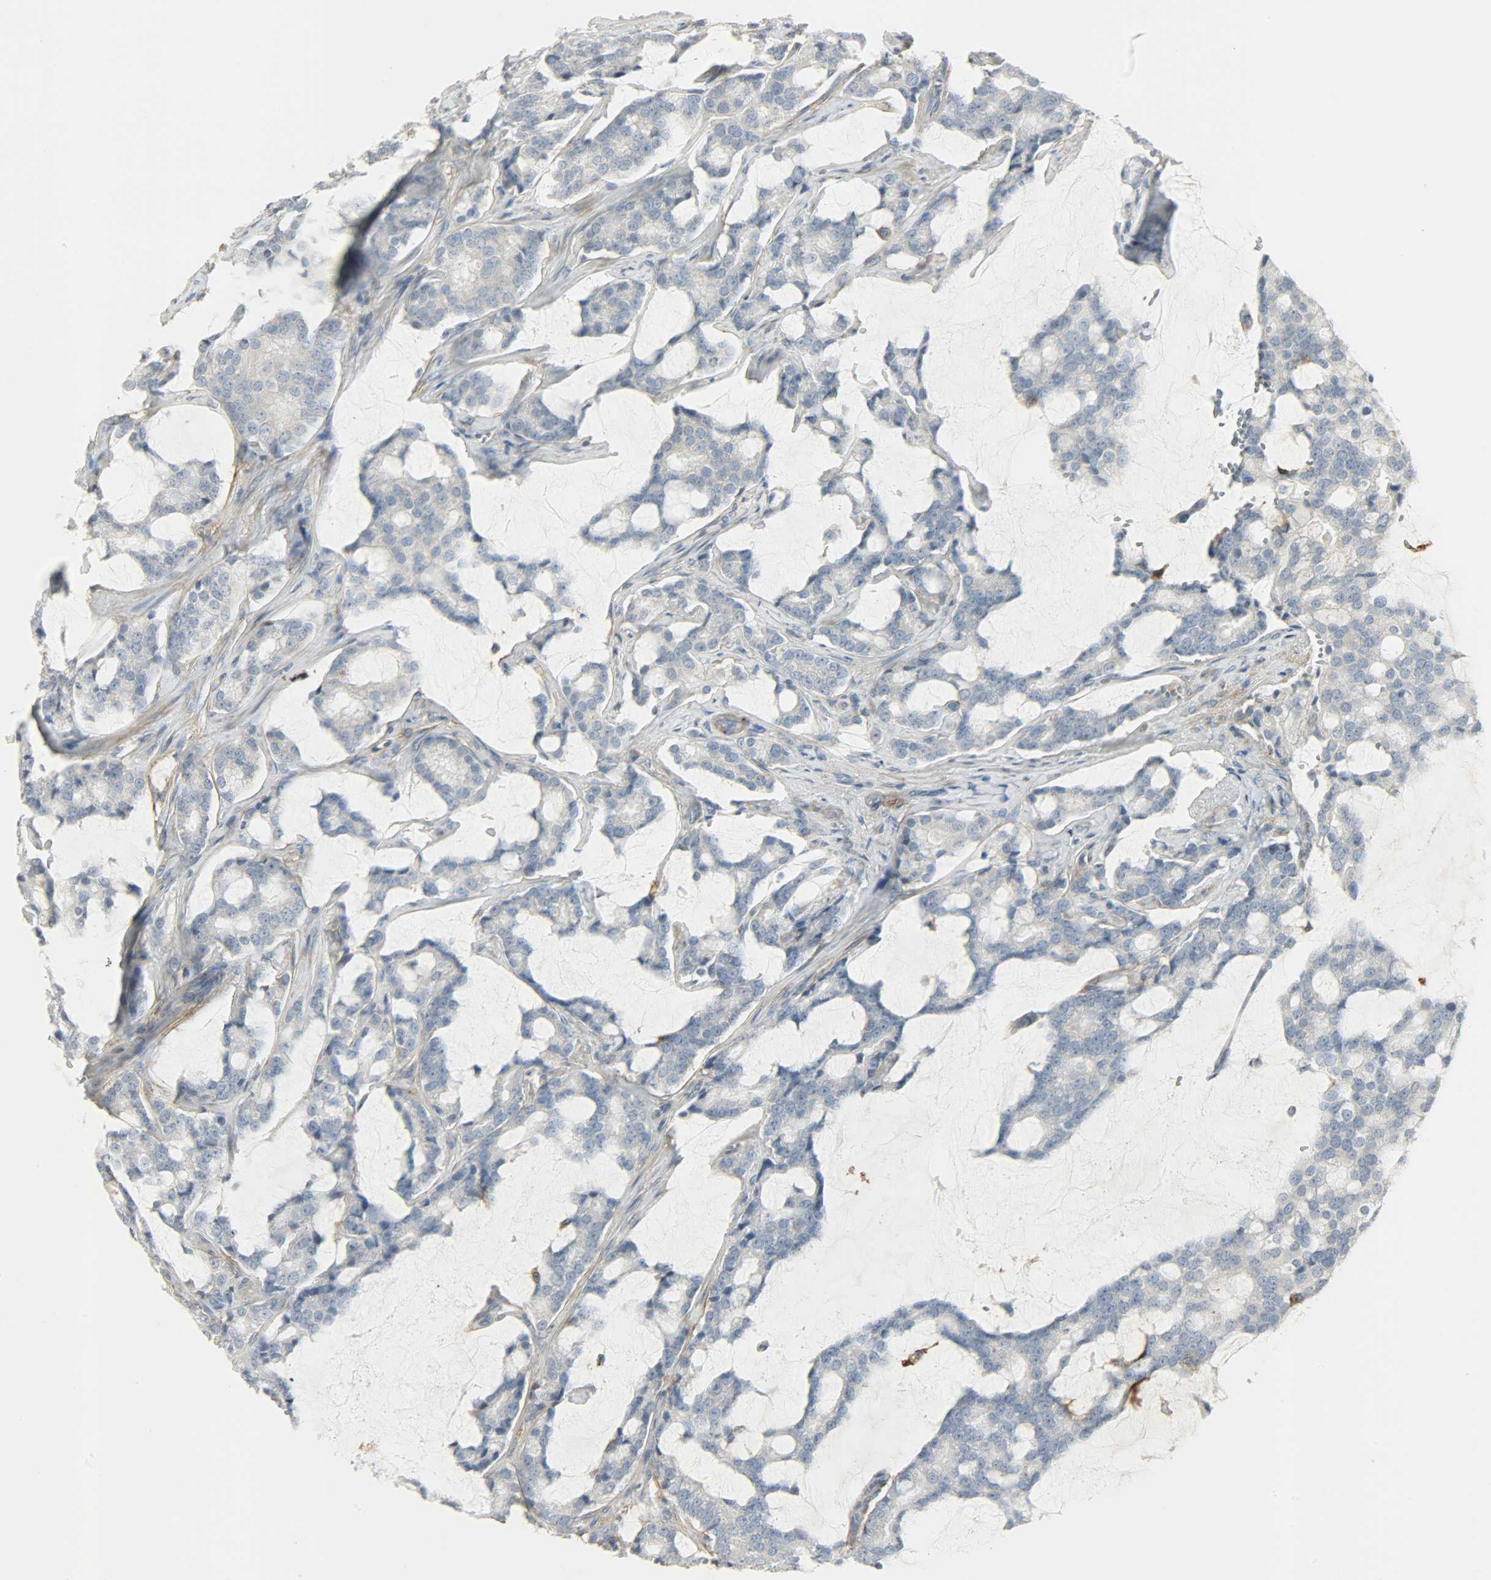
{"staining": {"intensity": "negative", "quantity": "none", "location": "none"}, "tissue": "prostate cancer", "cell_type": "Tumor cells", "image_type": "cancer", "snomed": [{"axis": "morphology", "description": "Adenocarcinoma, Low grade"}, {"axis": "topography", "description": "Prostate"}], "caption": "Human prostate cancer (adenocarcinoma (low-grade)) stained for a protein using IHC displays no expression in tumor cells.", "gene": "ENPEP", "patient": {"sex": "male", "age": 58}}